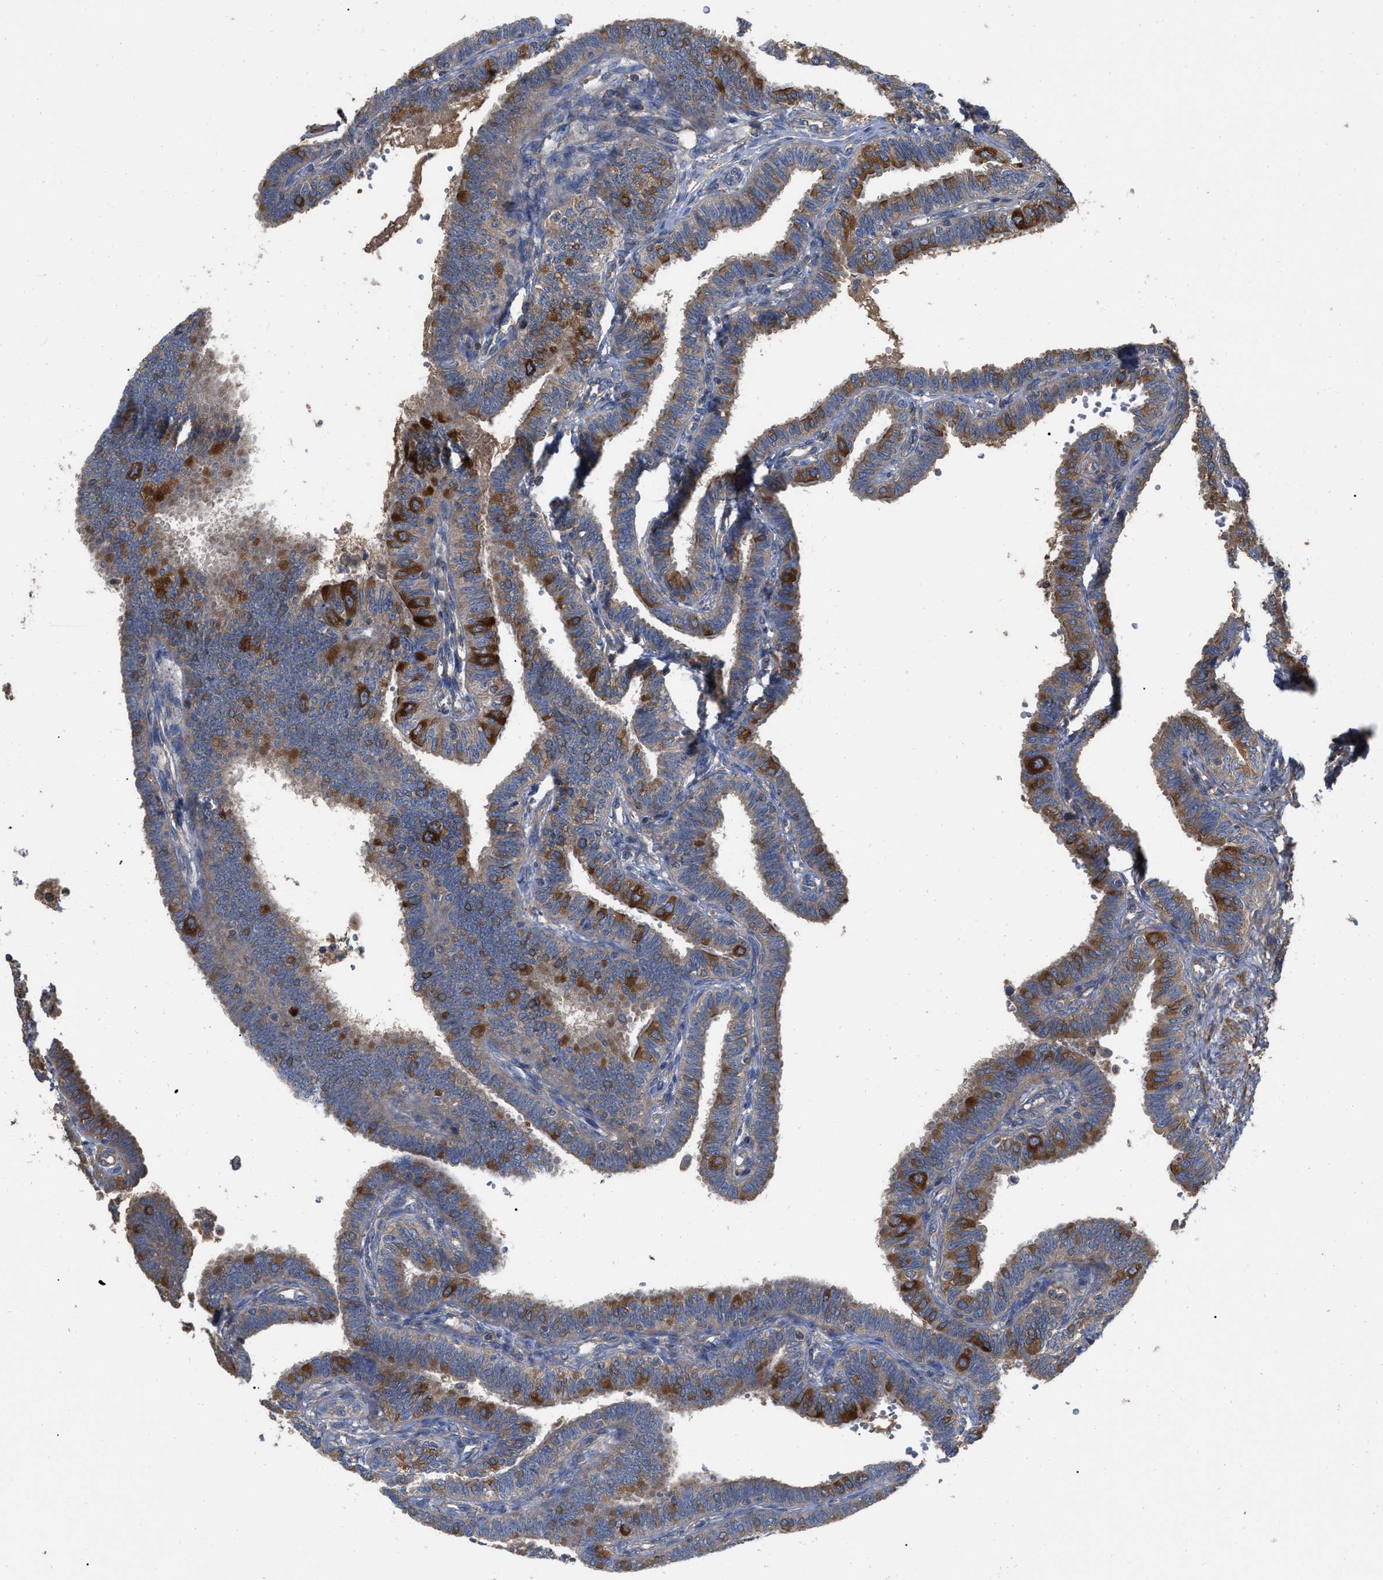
{"staining": {"intensity": "strong", "quantity": "<25%", "location": "cytoplasmic/membranous"}, "tissue": "fallopian tube", "cell_type": "Glandular cells", "image_type": "normal", "snomed": [{"axis": "morphology", "description": "Normal tissue, NOS"}, {"axis": "topography", "description": "Fallopian tube"}, {"axis": "topography", "description": "Placenta"}], "caption": "Strong cytoplasmic/membranous expression is seen in approximately <25% of glandular cells in unremarkable fallopian tube. (IHC, brightfield microscopy, high magnification).", "gene": "RABEP1", "patient": {"sex": "female", "age": 34}}